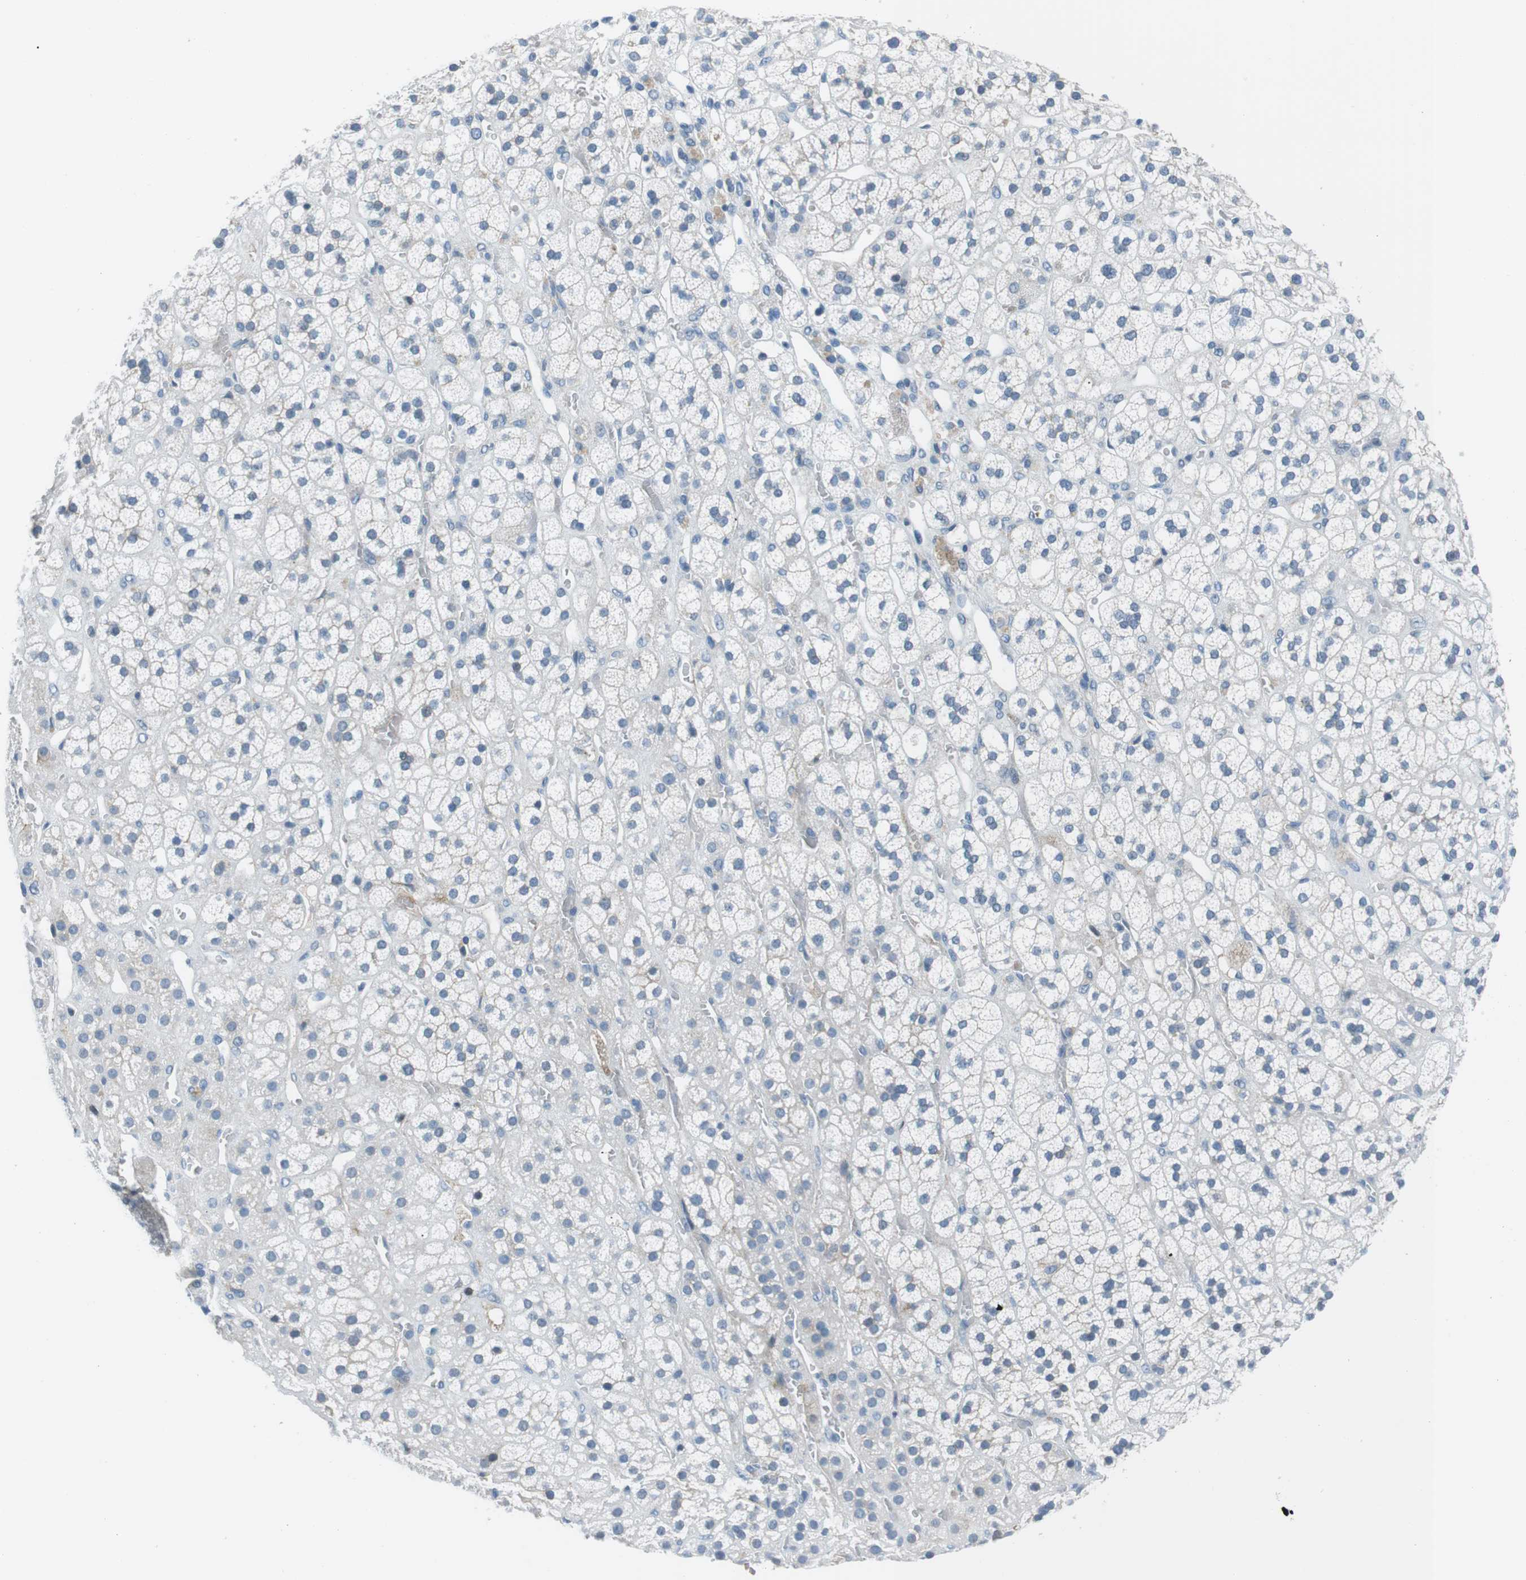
{"staining": {"intensity": "negative", "quantity": "none", "location": "none"}, "tissue": "adrenal gland", "cell_type": "Glandular cells", "image_type": "normal", "snomed": [{"axis": "morphology", "description": "Normal tissue, NOS"}, {"axis": "topography", "description": "Adrenal gland"}], "caption": "IHC of unremarkable adrenal gland displays no staining in glandular cells. (Brightfield microscopy of DAB (3,3'-diaminobenzidine) immunohistochemistry at high magnification).", "gene": "ARVCF", "patient": {"sex": "male", "age": 56}}